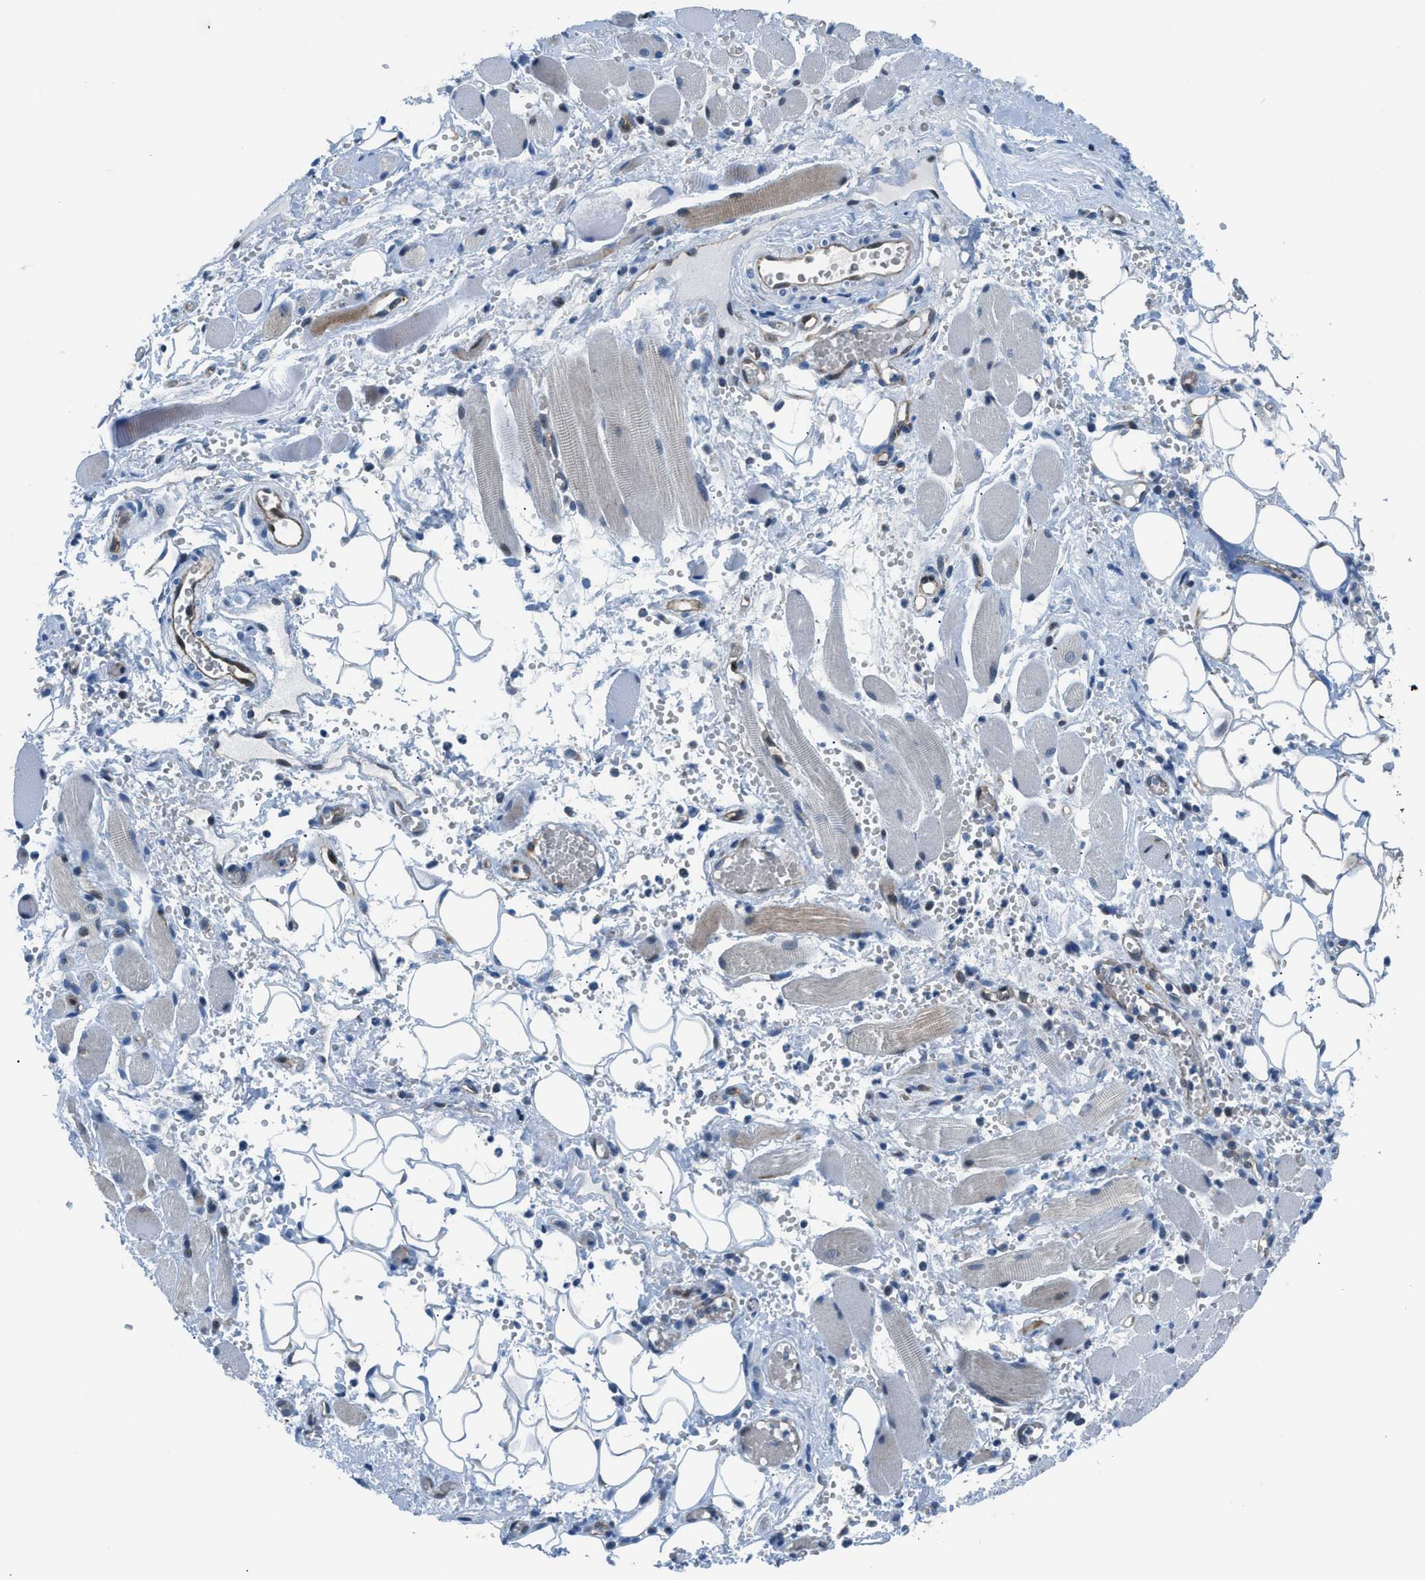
{"staining": {"intensity": "negative", "quantity": "none", "location": "none"}, "tissue": "adipose tissue", "cell_type": "Adipocytes", "image_type": "normal", "snomed": [{"axis": "morphology", "description": "Squamous cell carcinoma, NOS"}, {"axis": "topography", "description": "Oral tissue"}, {"axis": "topography", "description": "Head-Neck"}], "caption": "This image is of benign adipose tissue stained with immunohistochemistry to label a protein in brown with the nuclei are counter-stained blue. There is no staining in adipocytes.", "gene": "YWHAE", "patient": {"sex": "female", "age": 50}}